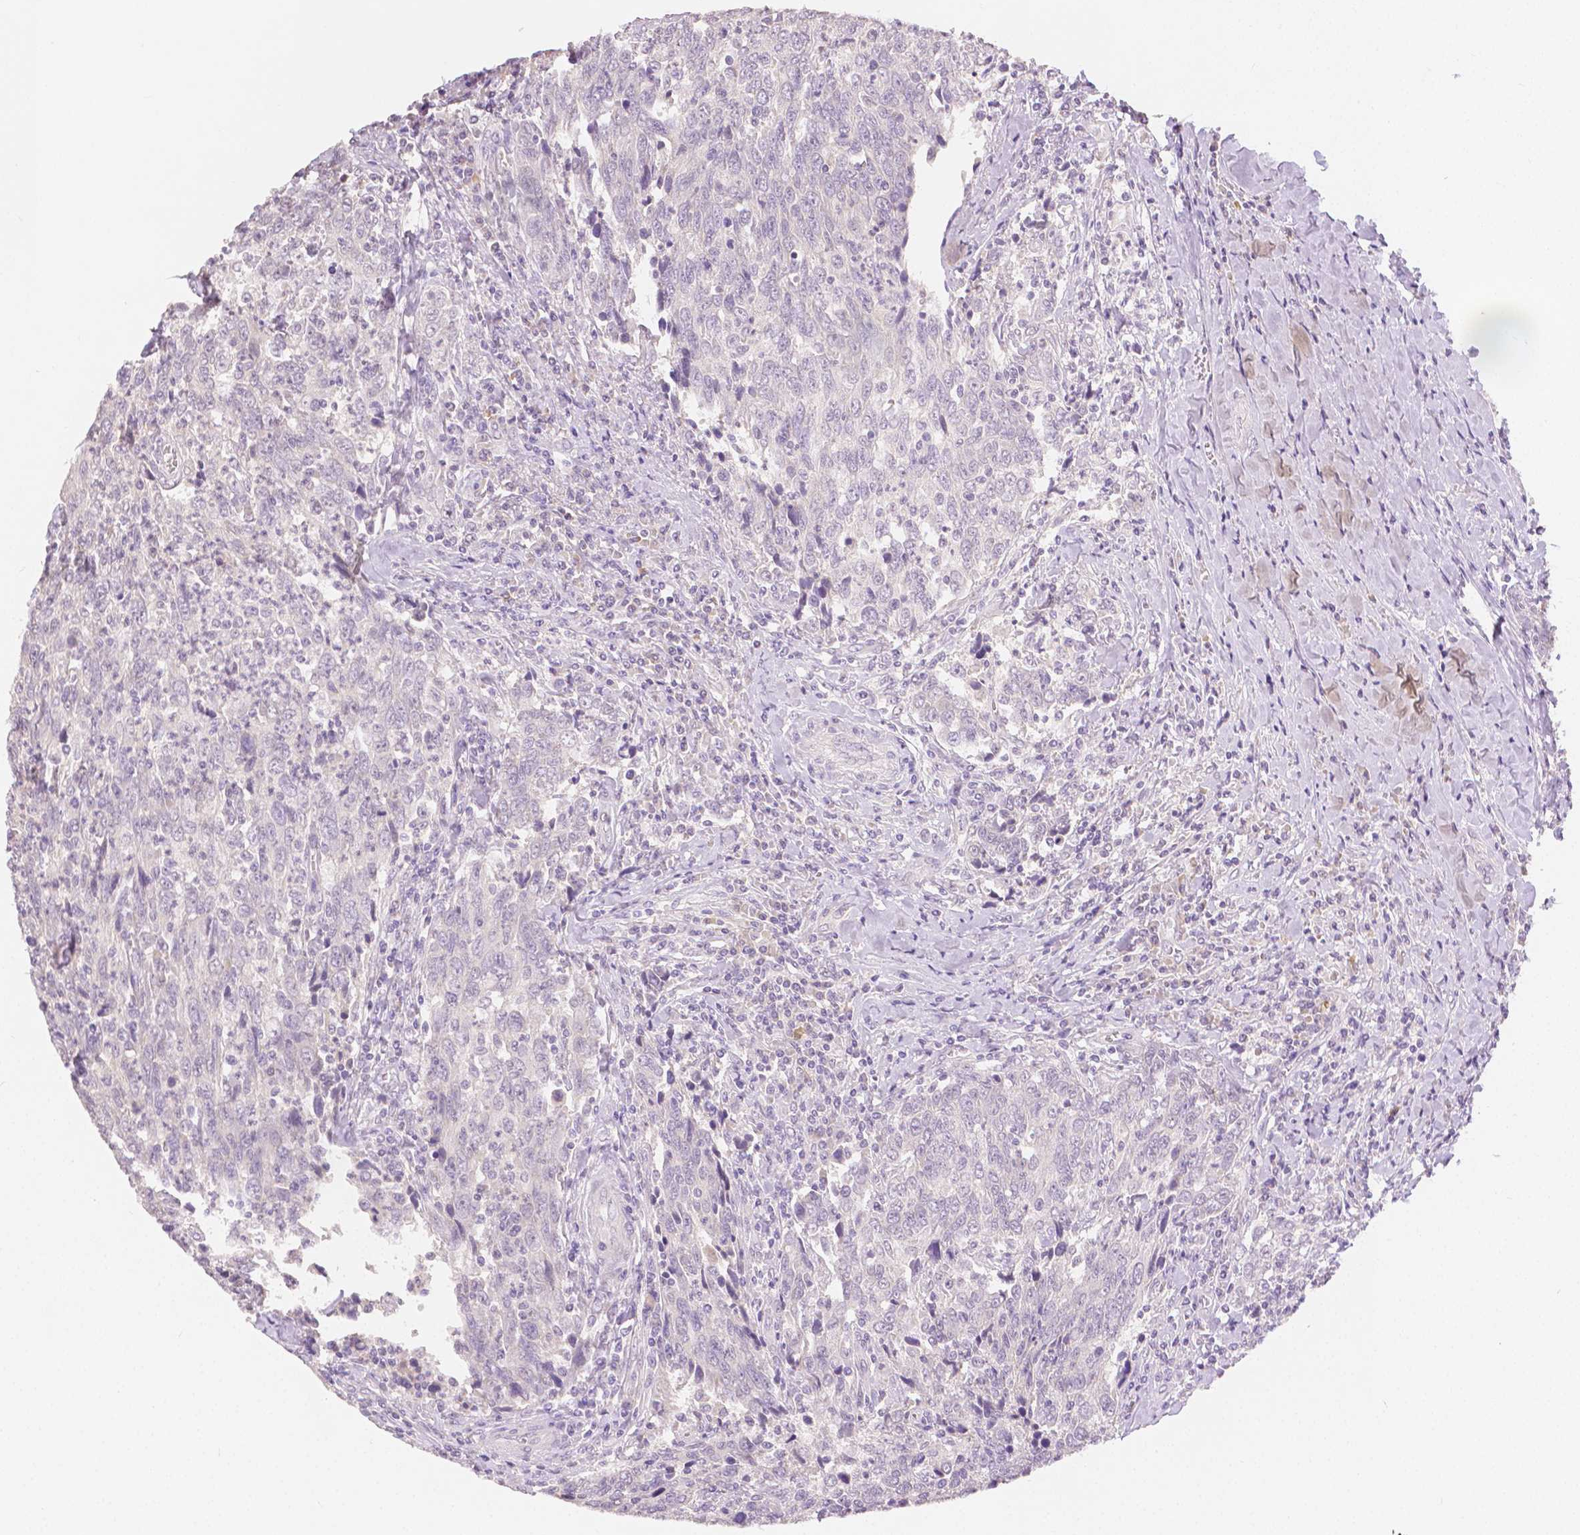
{"staining": {"intensity": "negative", "quantity": "none", "location": "none"}, "tissue": "breast cancer", "cell_type": "Tumor cells", "image_type": "cancer", "snomed": [{"axis": "morphology", "description": "Duct carcinoma"}, {"axis": "topography", "description": "Breast"}], "caption": "High magnification brightfield microscopy of breast cancer stained with DAB (brown) and counterstained with hematoxylin (blue): tumor cells show no significant positivity. (DAB immunohistochemistry (IHC) visualized using brightfield microscopy, high magnification).", "gene": "TGM1", "patient": {"sex": "female", "age": 50}}